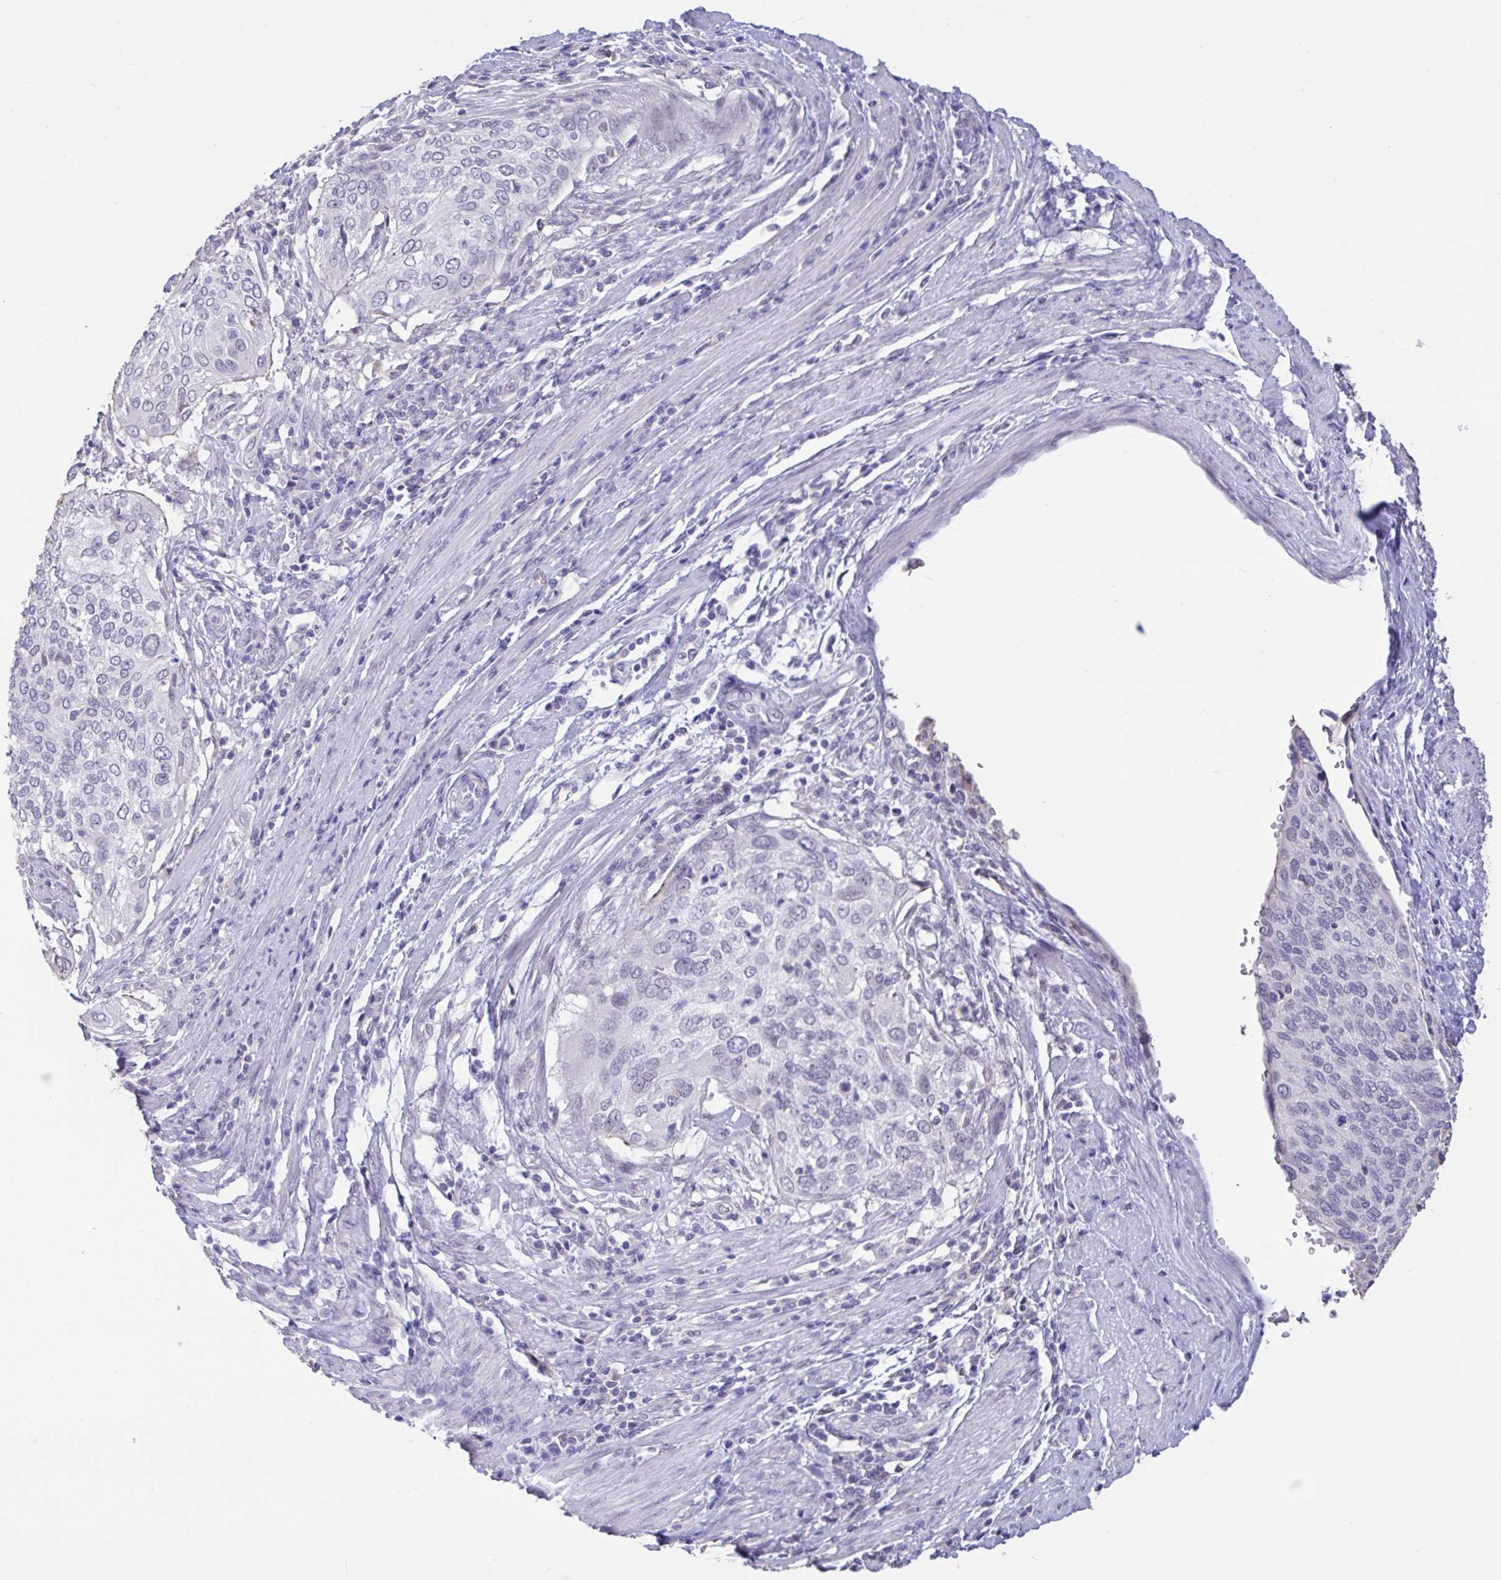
{"staining": {"intensity": "moderate", "quantity": "25%-75%", "location": "nuclear"}, "tissue": "cervical cancer", "cell_type": "Tumor cells", "image_type": "cancer", "snomed": [{"axis": "morphology", "description": "Squamous cell carcinoma, NOS"}, {"axis": "topography", "description": "Cervix"}], "caption": "About 25%-75% of tumor cells in human squamous cell carcinoma (cervical) show moderate nuclear protein positivity as visualized by brown immunohistochemical staining.", "gene": "DDX39A", "patient": {"sex": "female", "age": 38}}